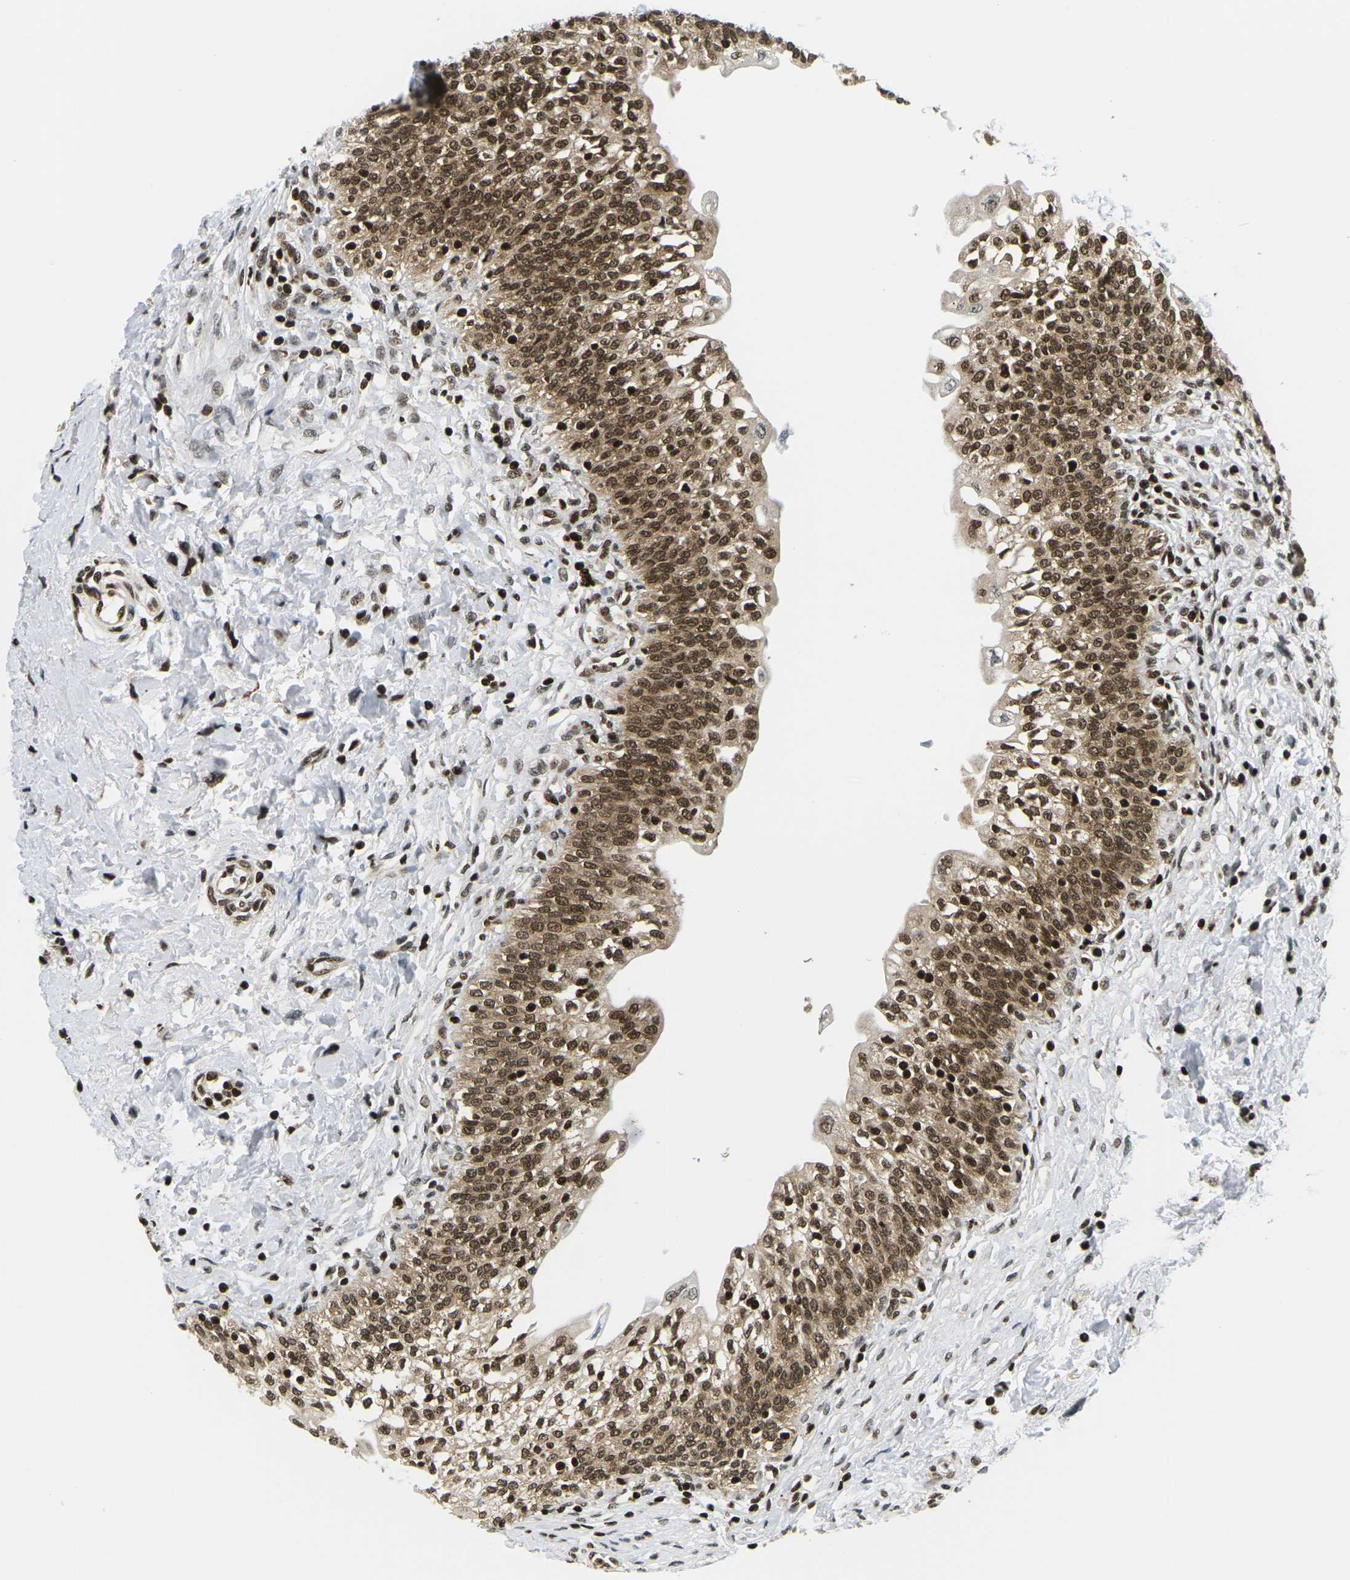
{"staining": {"intensity": "strong", "quantity": ">75%", "location": "cytoplasmic/membranous,nuclear"}, "tissue": "urinary bladder", "cell_type": "Urothelial cells", "image_type": "normal", "snomed": [{"axis": "morphology", "description": "Normal tissue, NOS"}, {"axis": "topography", "description": "Urinary bladder"}], "caption": "Benign urinary bladder was stained to show a protein in brown. There is high levels of strong cytoplasmic/membranous,nuclear staining in approximately >75% of urothelial cells. Nuclei are stained in blue.", "gene": "CELF1", "patient": {"sex": "male", "age": 55}}